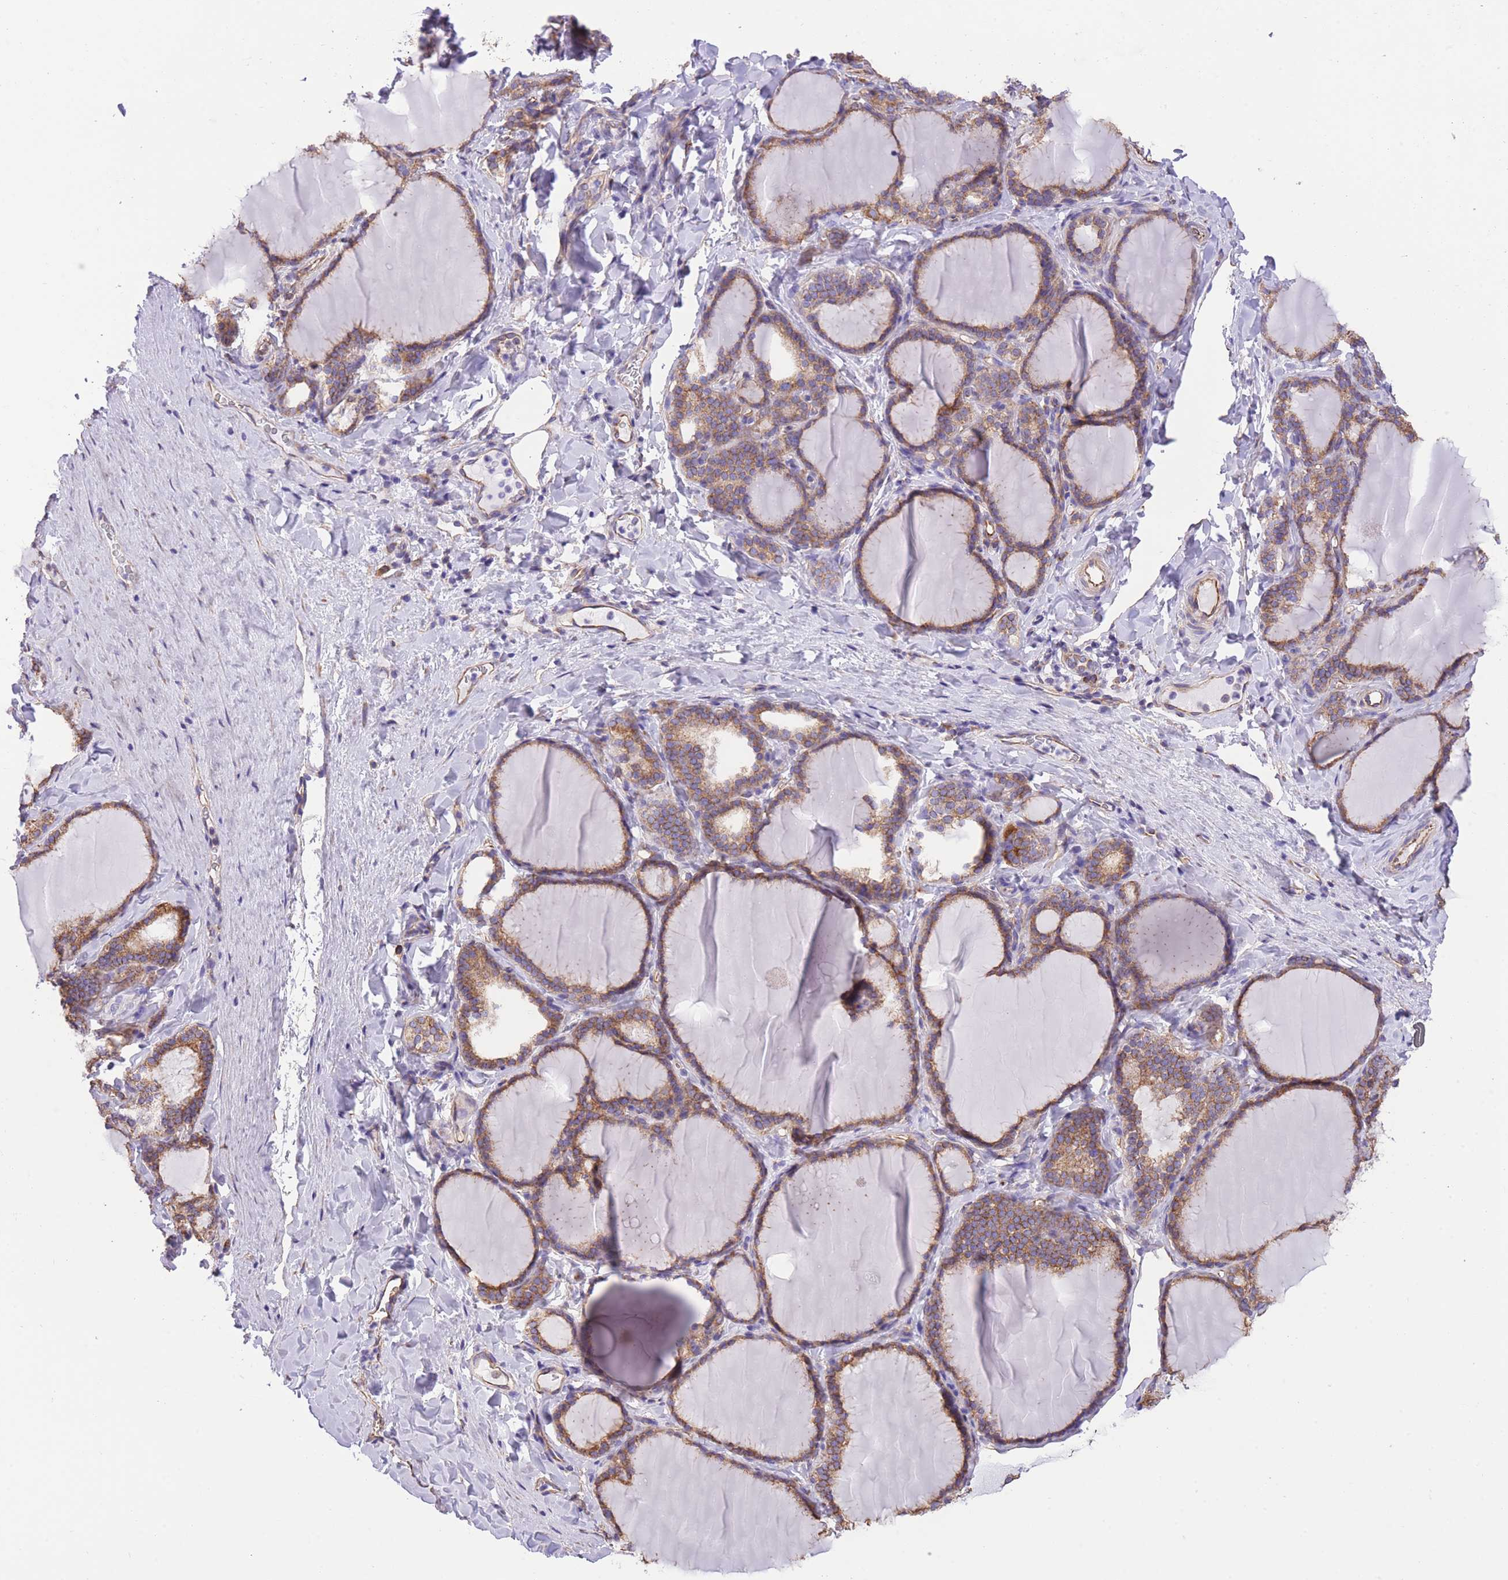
{"staining": {"intensity": "moderate", "quantity": ">75%", "location": "cytoplasmic/membranous"}, "tissue": "thyroid gland", "cell_type": "Glandular cells", "image_type": "normal", "snomed": [{"axis": "morphology", "description": "Normal tissue, NOS"}, {"axis": "topography", "description": "Thyroid gland"}], "caption": "Protein staining shows moderate cytoplasmic/membranous positivity in approximately >75% of glandular cells in normal thyroid gland.", "gene": "RHOU", "patient": {"sex": "female", "age": 31}}